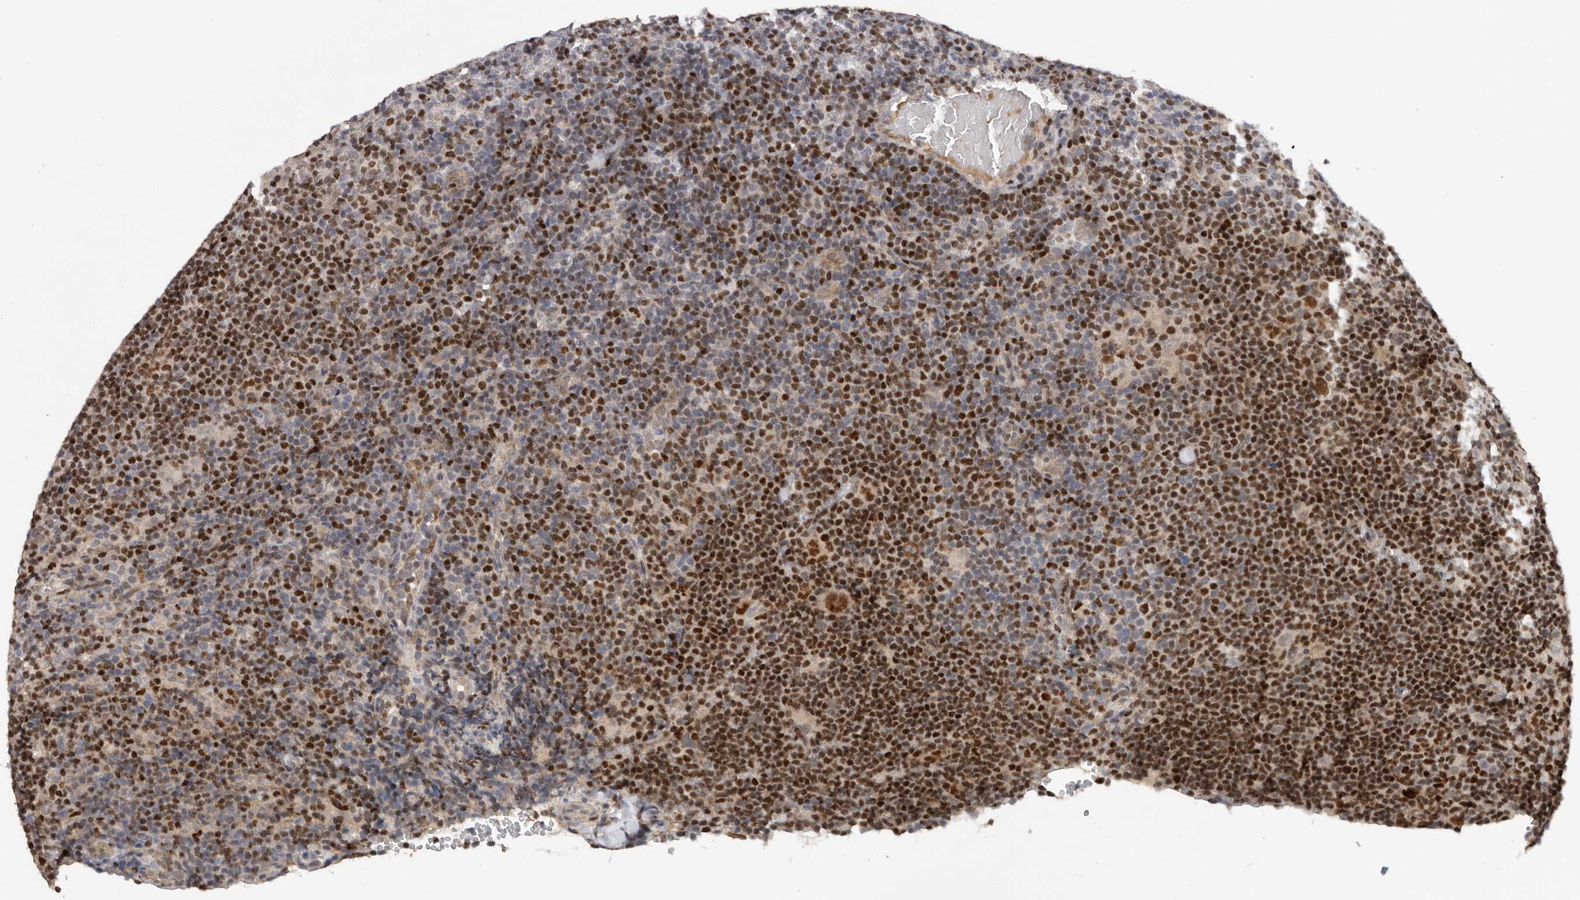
{"staining": {"intensity": "strong", "quantity": ">75%", "location": "nuclear"}, "tissue": "lymphoma", "cell_type": "Tumor cells", "image_type": "cancer", "snomed": [{"axis": "morphology", "description": "Hodgkin's disease, NOS"}, {"axis": "topography", "description": "Lymph node"}], "caption": "Brown immunohistochemical staining in human lymphoma exhibits strong nuclear expression in about >75% of tumor cells.", "gene": "HENMT1", "patient": {"sex": "female", "age": 57}}